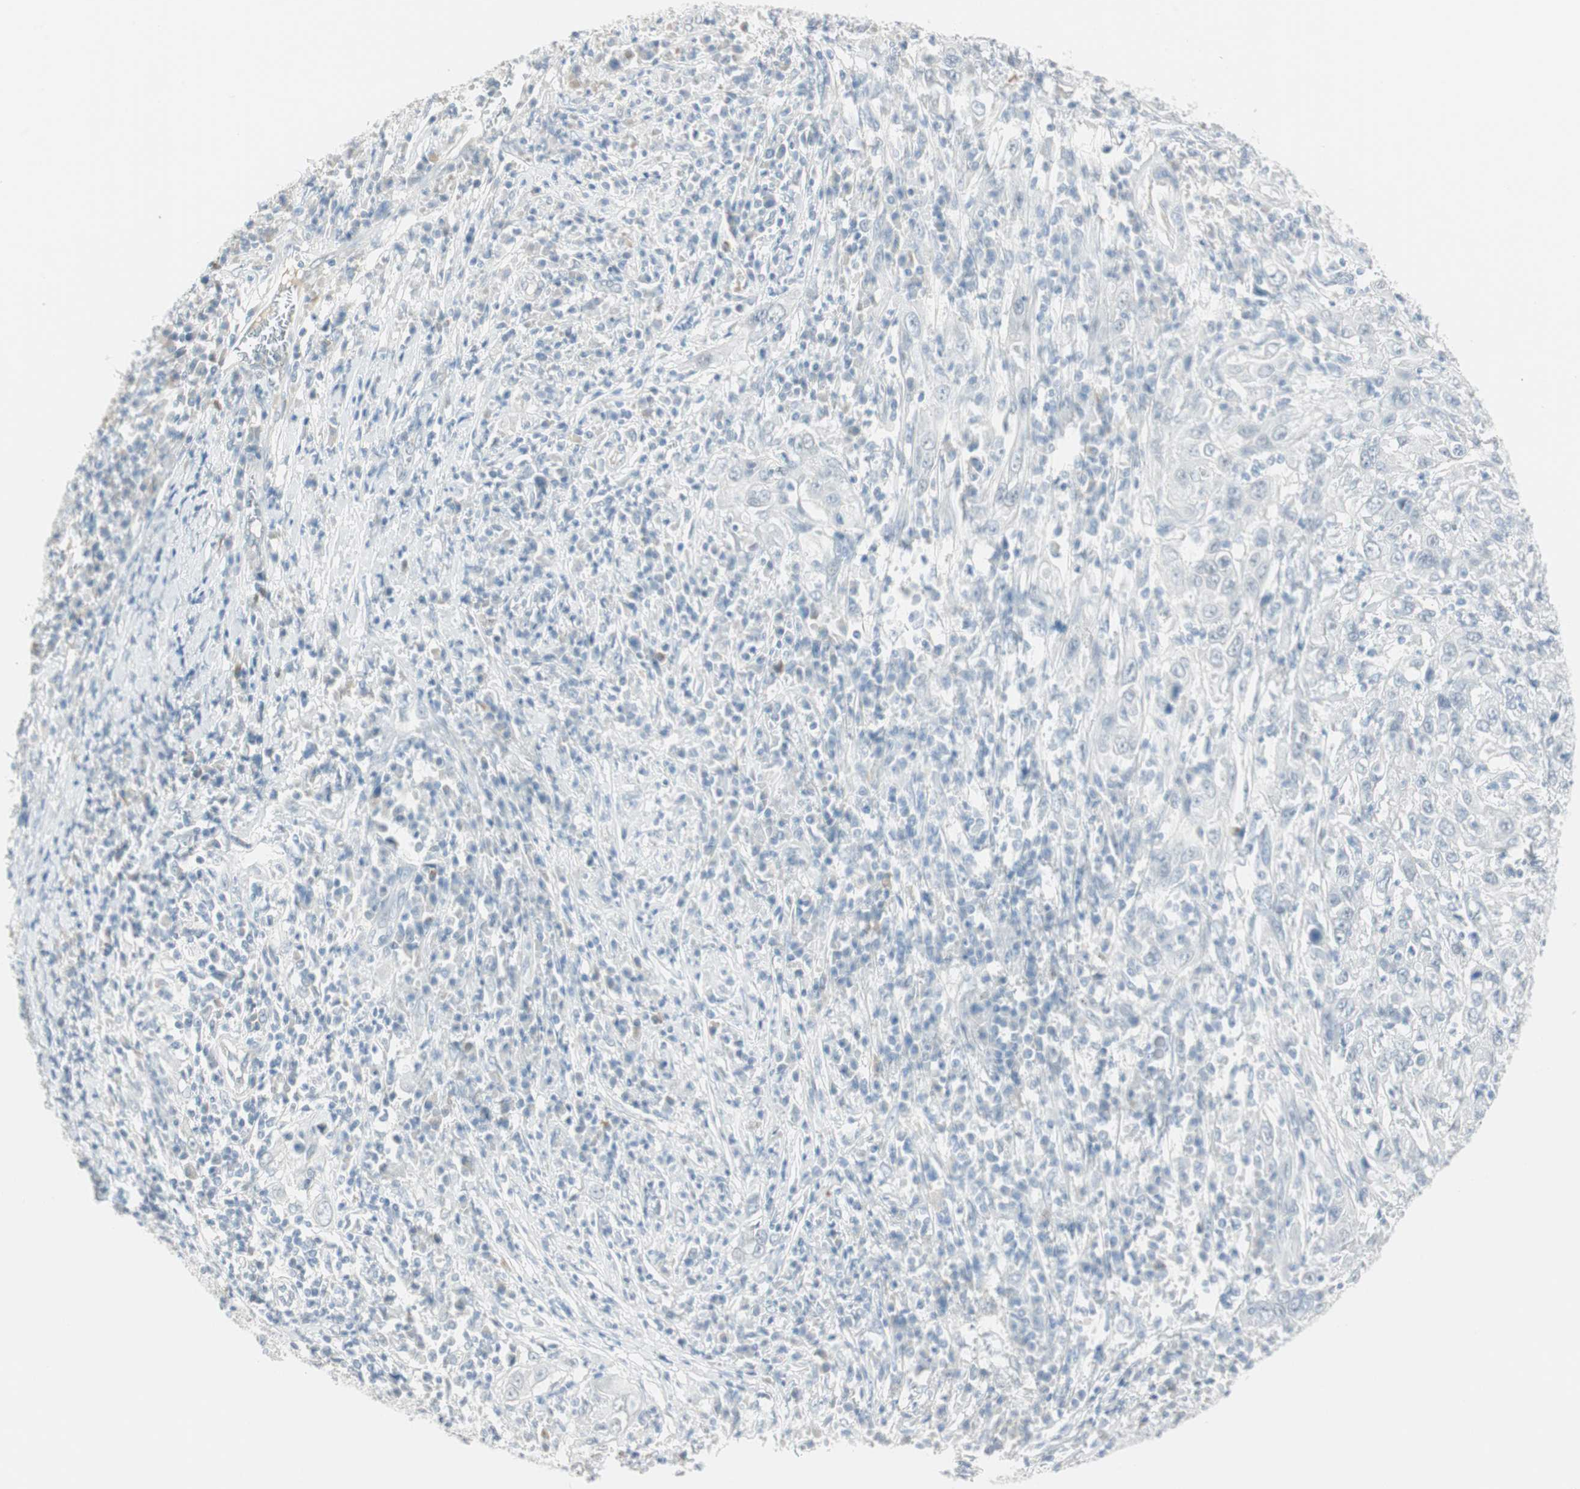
{"staining": {"intensity": "negative", "quantity": "none", "location": "none"}, "tissue": "cervical cancer", "cell_type": "Tumor cells", "image_type": "cancer", "snomed": [{"axis": "morphology", "description": "Squamous cell carcinoma, NOS"}, {"axis": "topography", "description": "Cervix"}], "caption": "Tumor cells show no significant protein positivity in squamous cell carcinoma (cervical).", "gene": "MLLT10", "patient": {"sex": "female", "age": 46}}